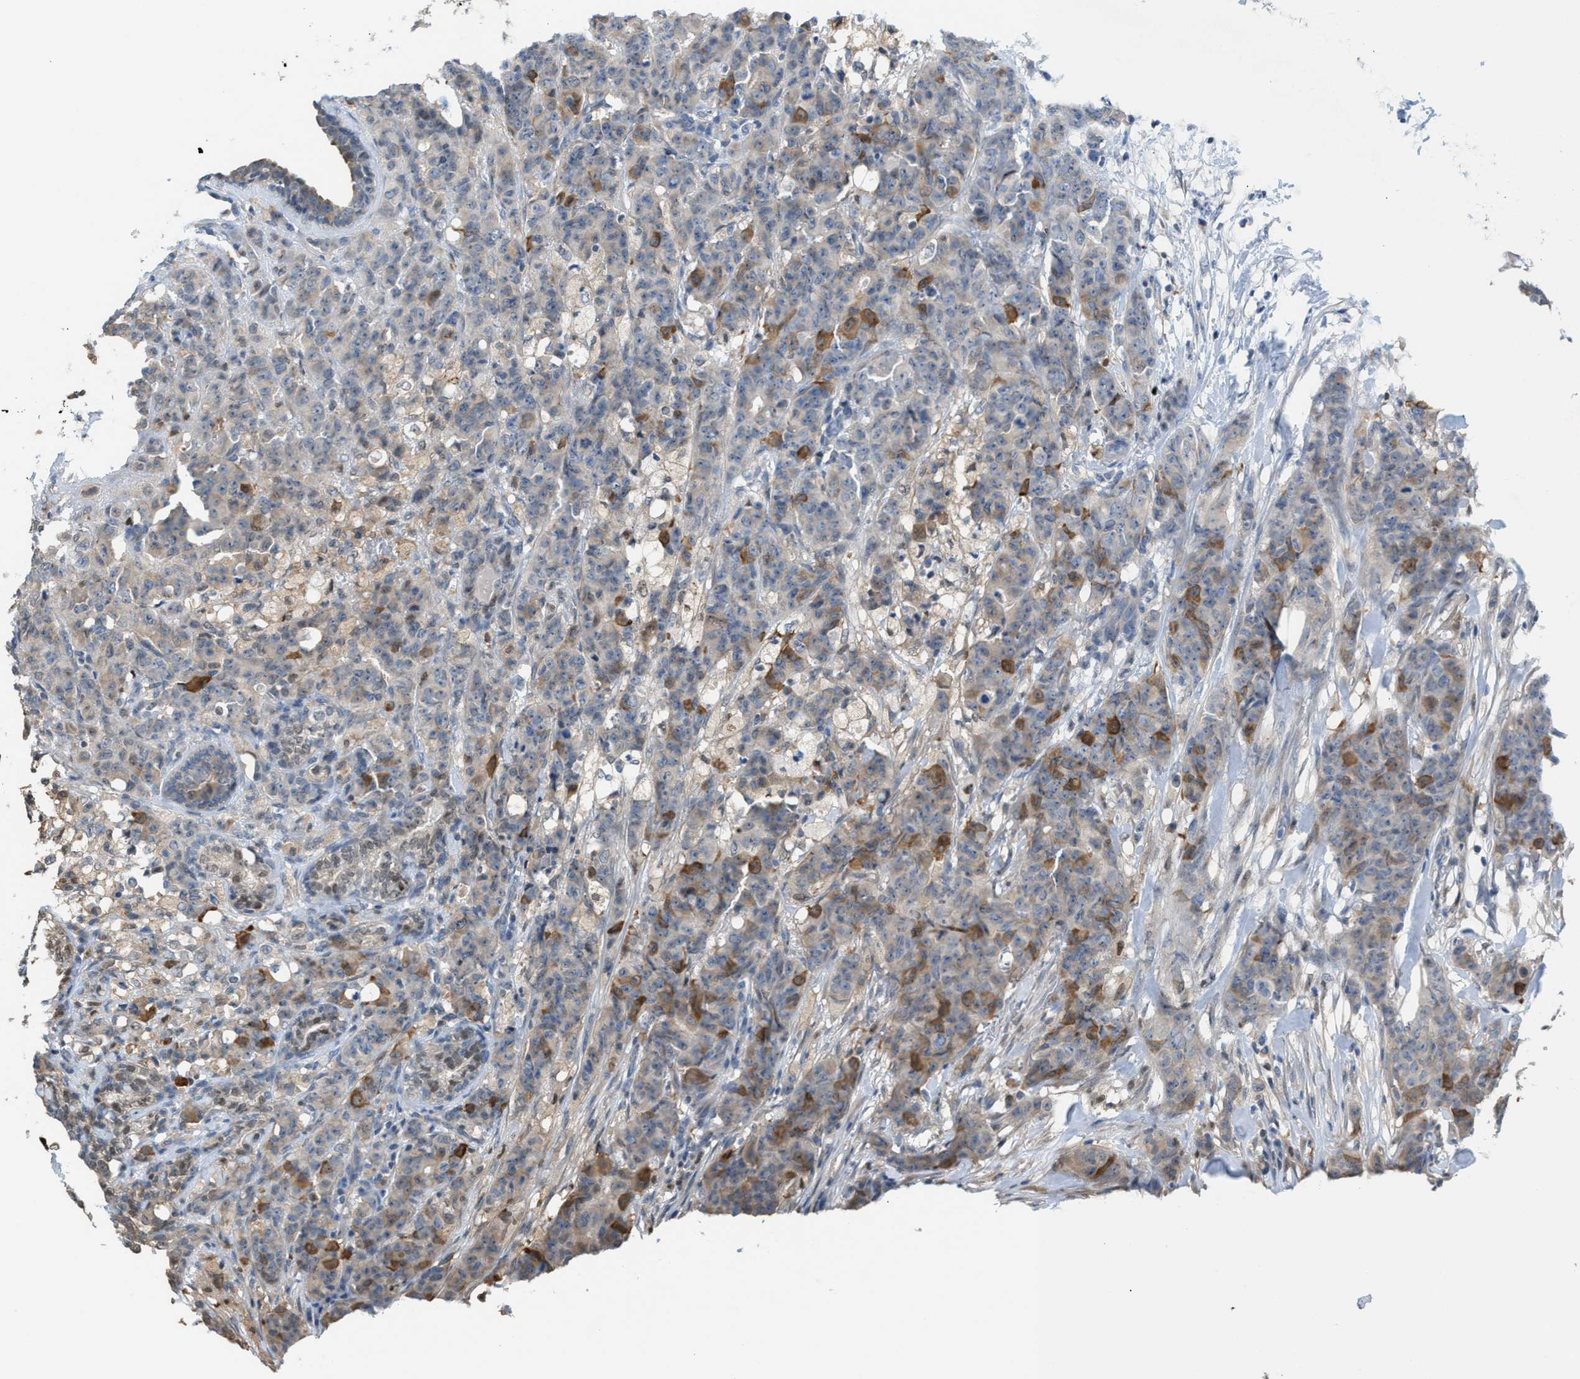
{"staining": {"intensity": "moderate", "quantity": "<25%", "location": "cytoplasmic/membranous"}, "tissue": "breast cancer", "cell_type": "Tumor cells", "image_type": "cancer", "snomed": [{"axis": "morphology", "description": "Normal tissue, NOS"}, {"axis": "morphology", "description": "Duct carcinoma"}, {"axis": "topography", "description": "Breast"}], "caption": "Brown immunohistochemical staining in human breast invasive ductal carcinoma shows moderate cytoplasmic/membranous positivity in approximately <25% of tumor cells. (IHC, brightfield microscopy, high magnification).", "gene": "PPM1D", "patient": {"sex": "female", "age": 40}}